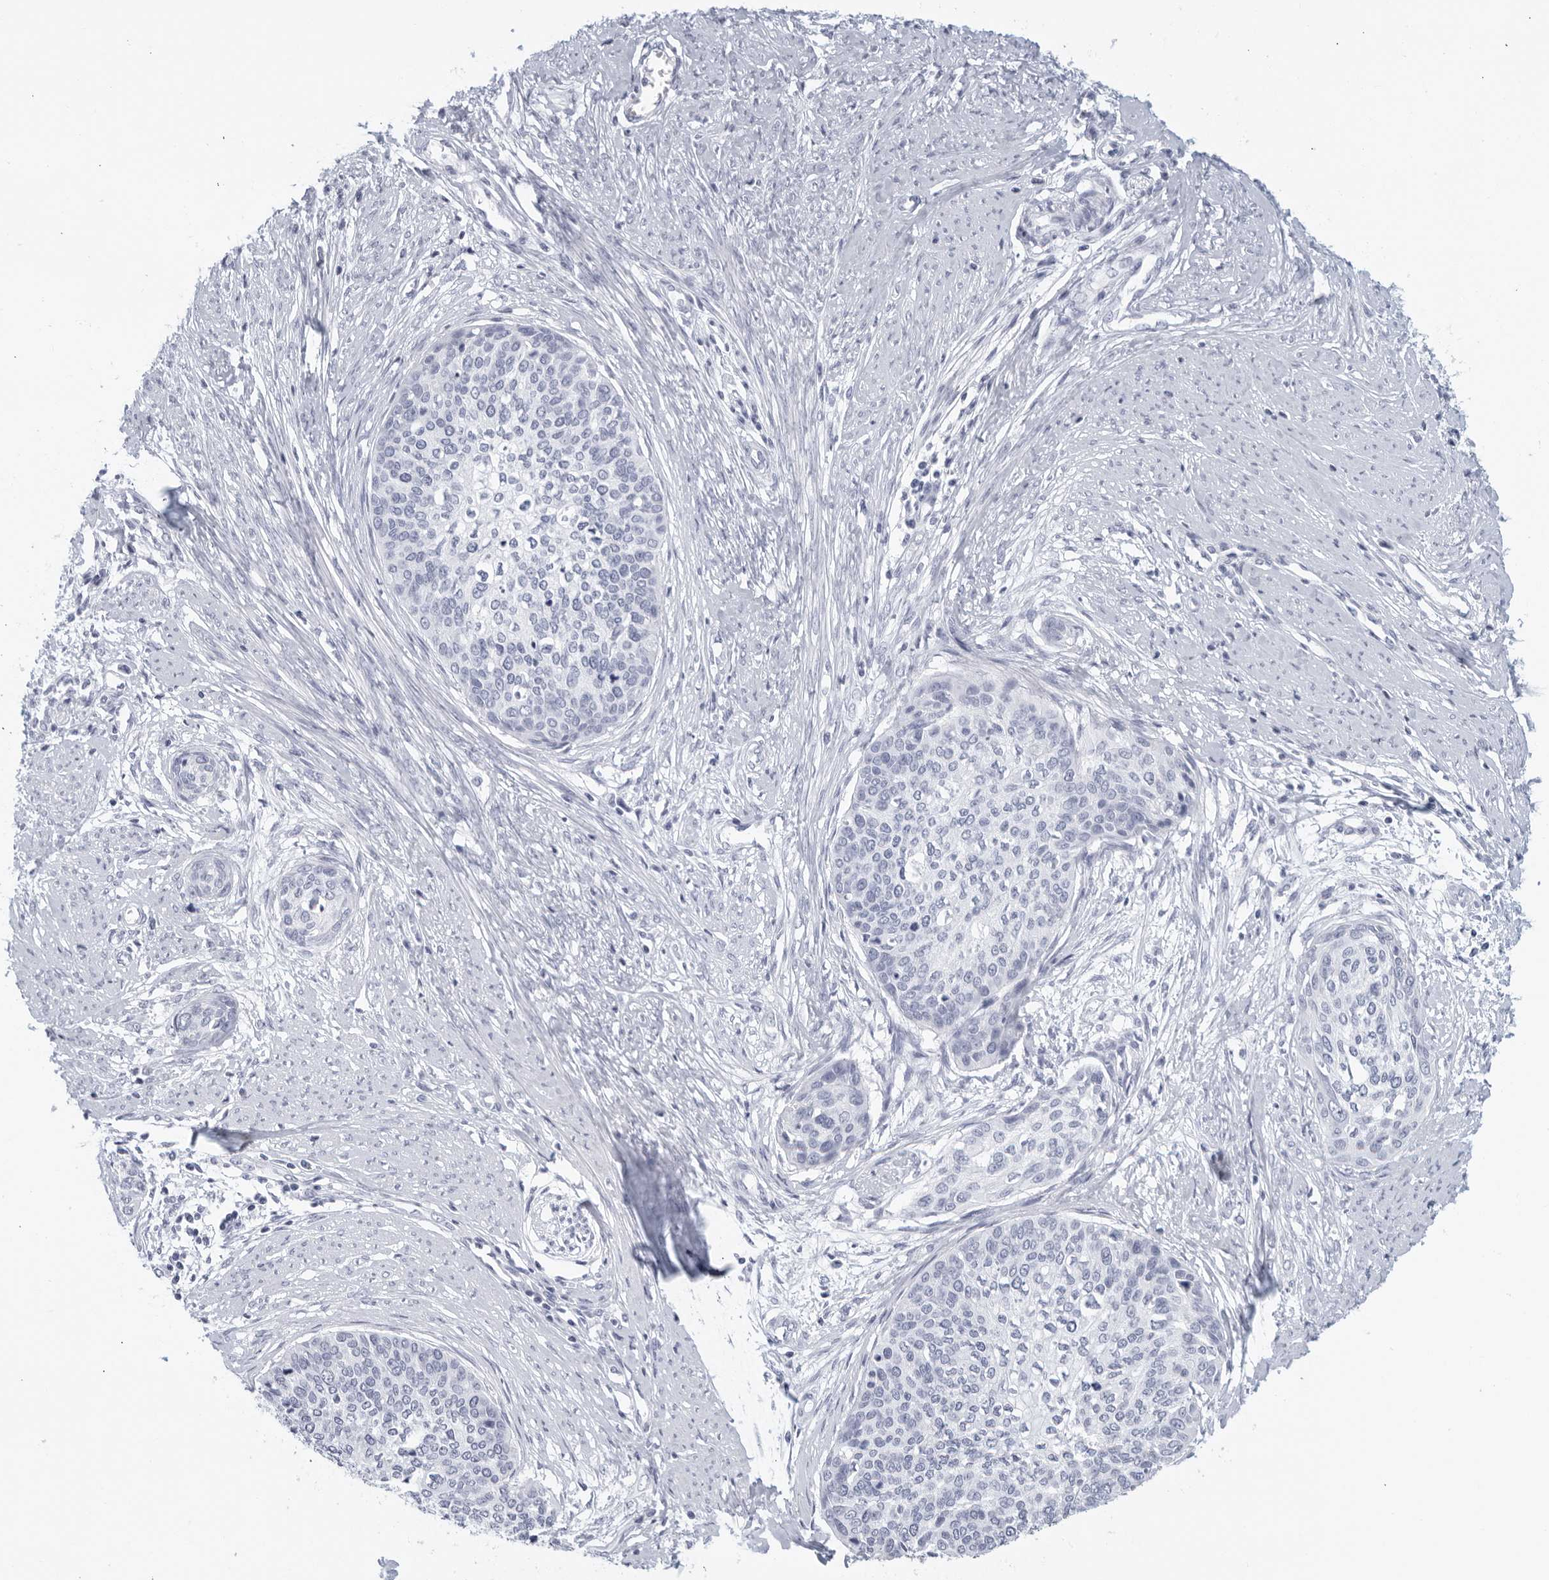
{"staining": {"intensity": "negative", "quantity": "none", "location": "none"}, "tissue": "cervical cancer", "cell_type": "Tumor cells", "image_type": "cancer", "snomed": [{"axis": "morphology", "description": "Squamous cell carcinoma, NOS"}, {"axis": "topography", "description": "Cervix"}], "caption": "Immunohistochemical staining of human cervical squamous cell carcinoma reveals no significant expression in tumor cells. Nuclei are stained in blue.", "gene": "FGG", "patient": {"sex": "female", "age": 37}}